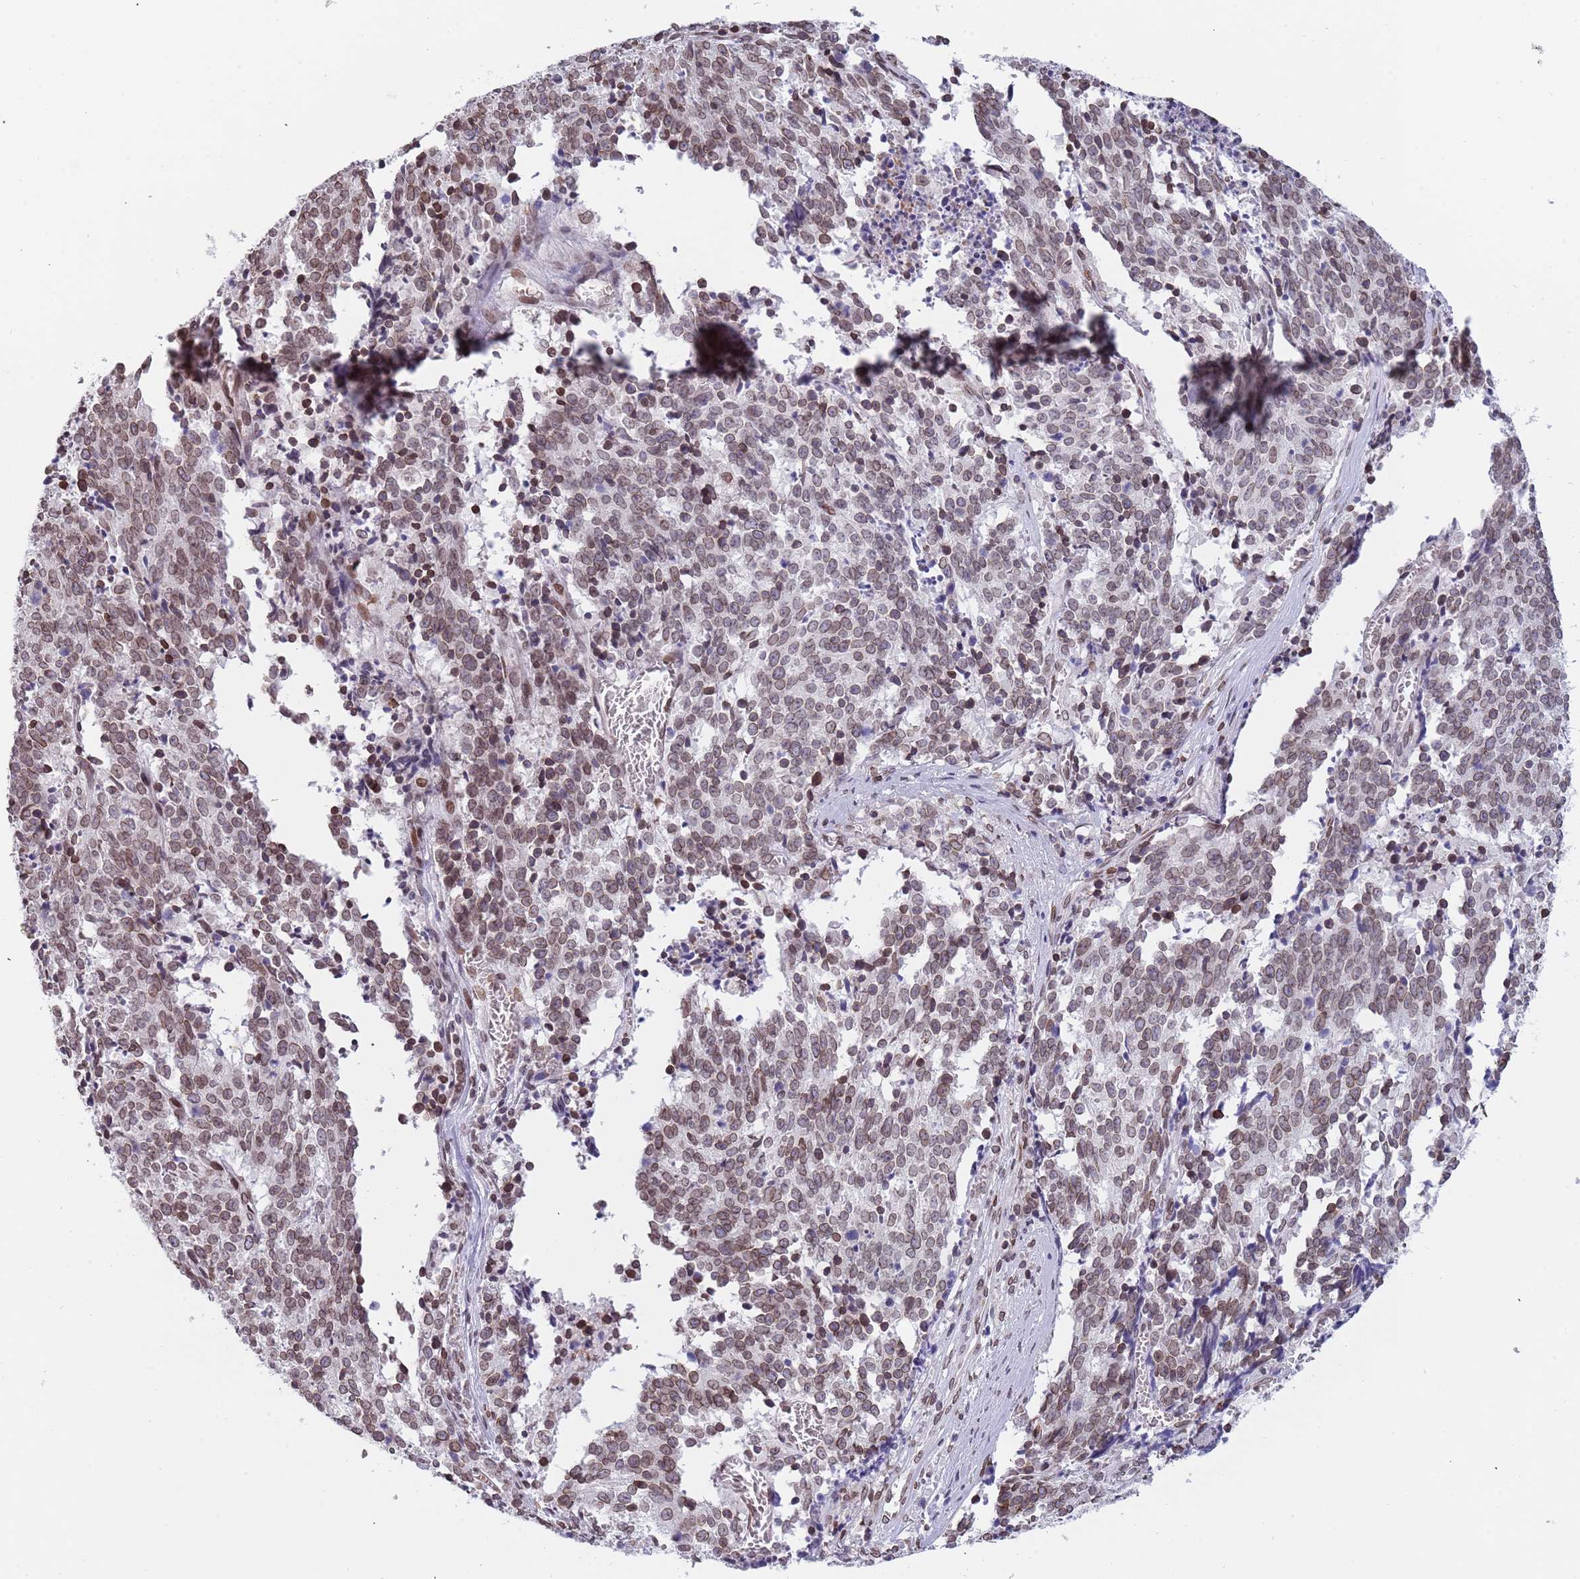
{"staining": {"intensity": "weak", "quantity": ">75%", "location": "nuclear"}, "tissue": "cervical cancer", "cell_type": "Tumor cells", "image_type": "cancer", "snomed": [{"axis": "morphology", "description": "Squamous cell carcinoma, NOS"}, {"axis": "topography", "description": "Cervix"}], "caption": "A photomicrograph of cervical cancer (squamous cell carcinoma) stained for a protein displays weak nuclear brown staining in tumor cells.", "gene": "KLHDC2", "patient": {"sex": "female", "age": 29}}